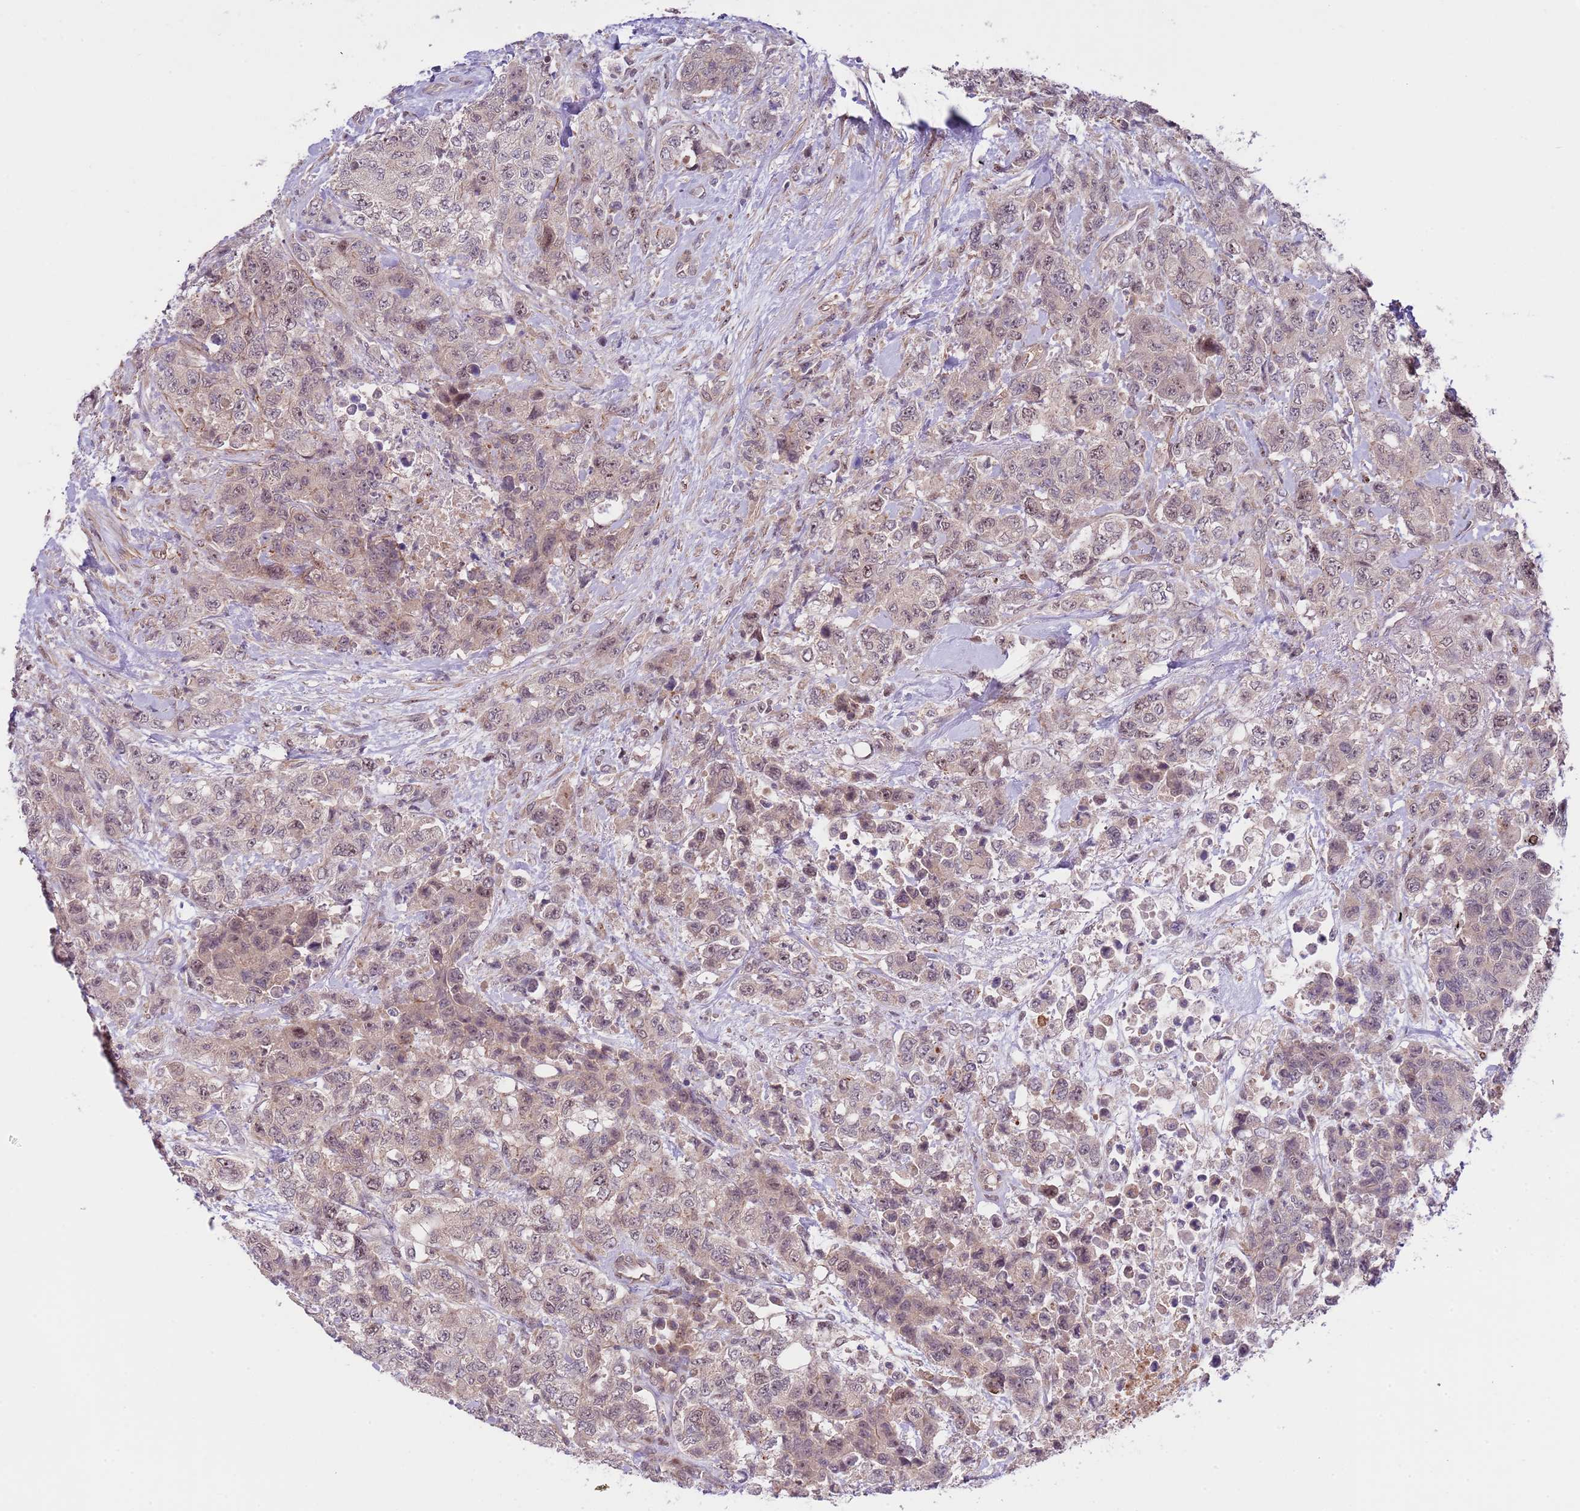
{"staining": {"intensity": "weak", "quantity": "<25%", "location": "nuclear"}, "tissue": "urothelial cancer", "cell_type": "Tumor cells", "image_type": "cancer", "snomed": [{"axis": "morphology", "description": "Urothelial carcinoma, High grade"}, {"axis": "topography", "description": "Urinary bladder"}], "caption": "IHC photomicrograph of neoplastic tissue: human urothelial cancer stained with DAB demonstrates no significant protein staining in tumor cells.", "gene": "PRR16", "patient": {"sex": "female", "age": 78}}